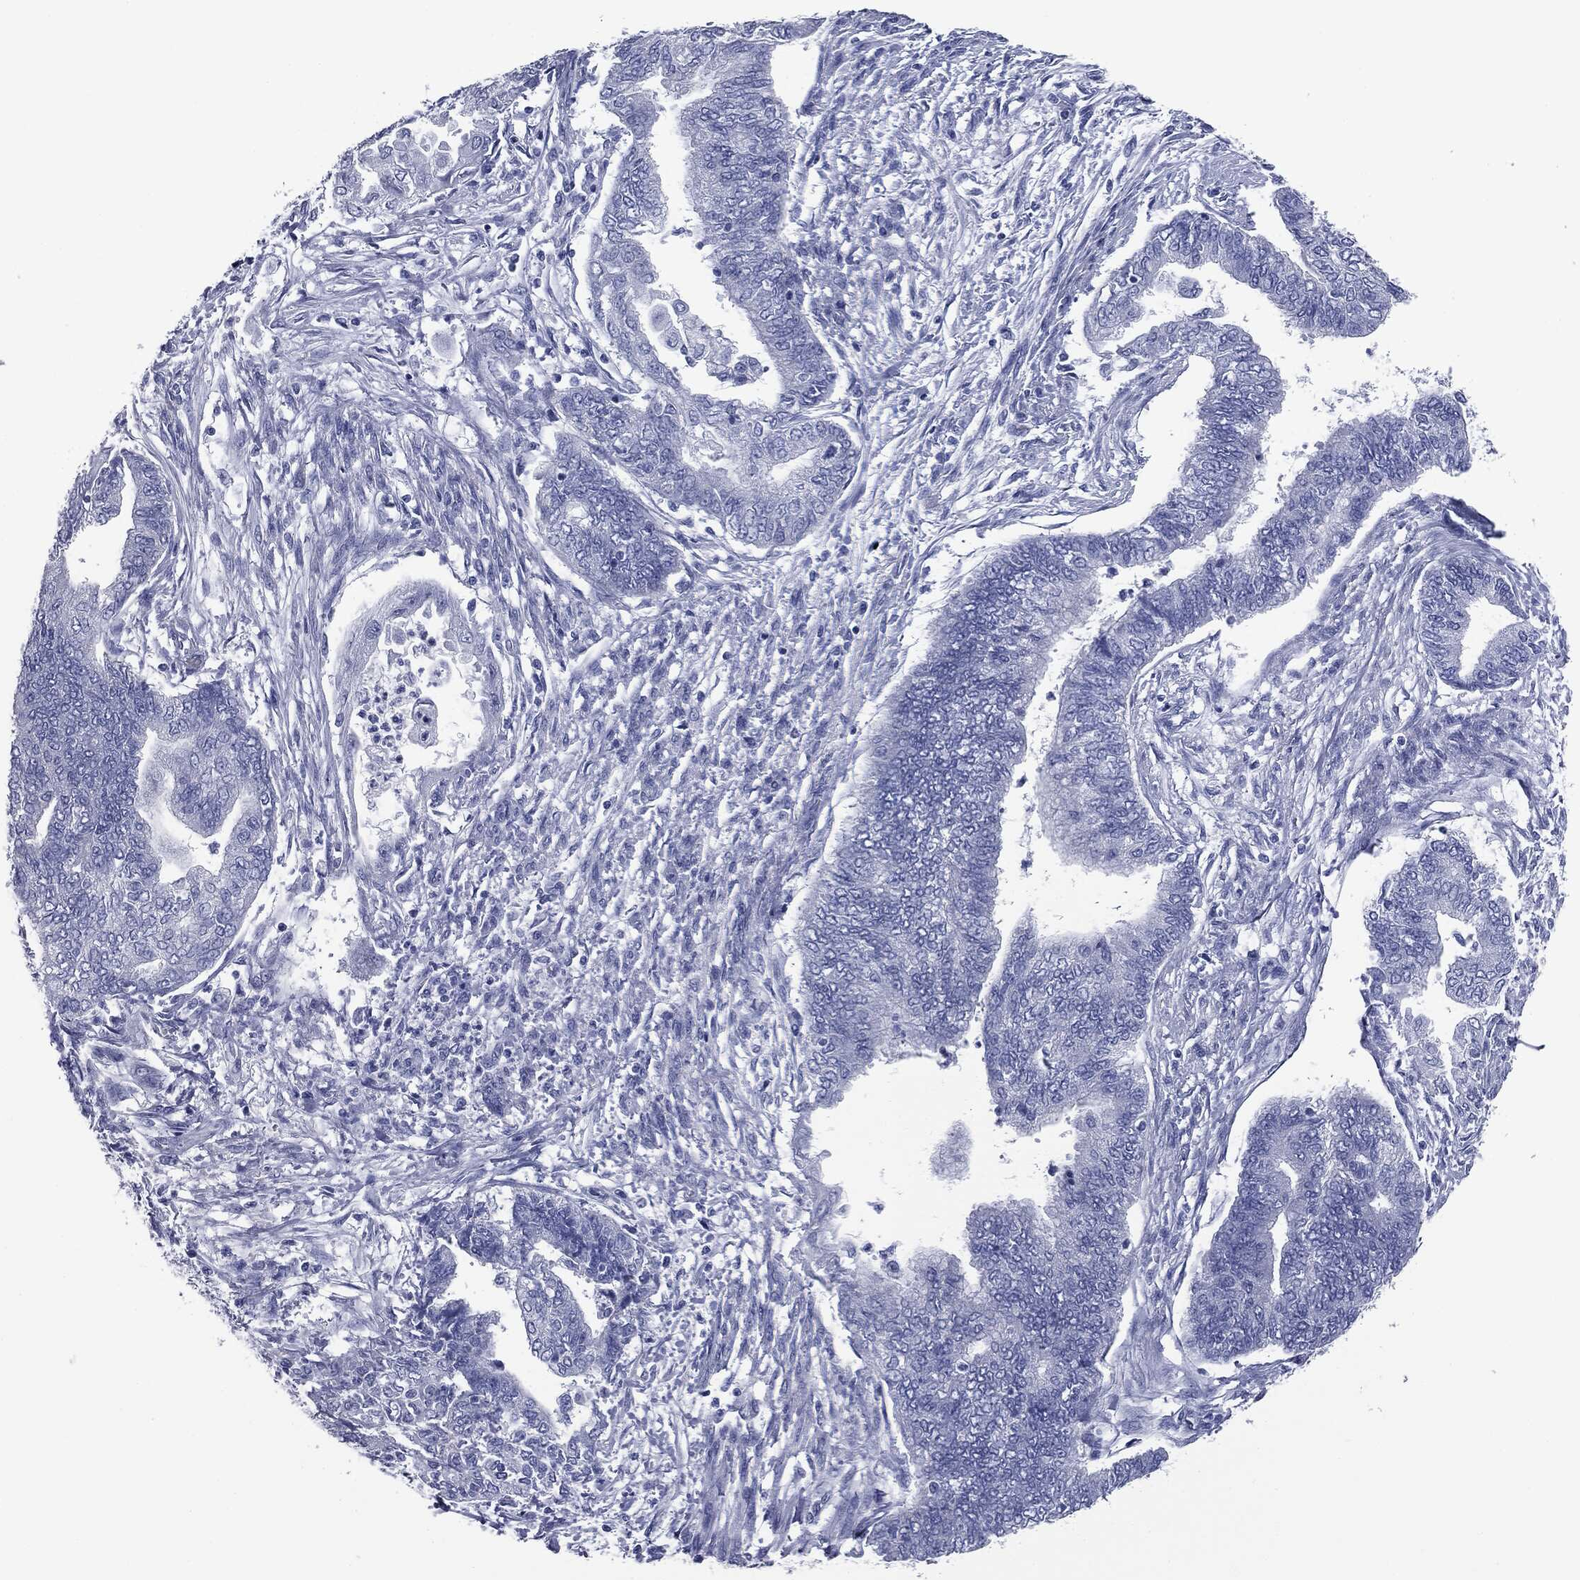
{"staining": {"intensity": "negative", "quantity": "none", "location": "none"}, "tissue": "endometrial cancer", "cell_type": "Tumor cells", "image_type": "cancer", "snomed": [{"axis": "morphology", "description": "Adenocarcinoma, NOS"}, {"axis": "topography", "description": "Endometrium"}], "caption": "The immunohistochemistry (IHC) micrograph has no significant staining in tumor cells of adenocarcinoma (endometrial) tissue.", "gene": "ATP2A1", "patient": {"sex": "female", "age": 65}}